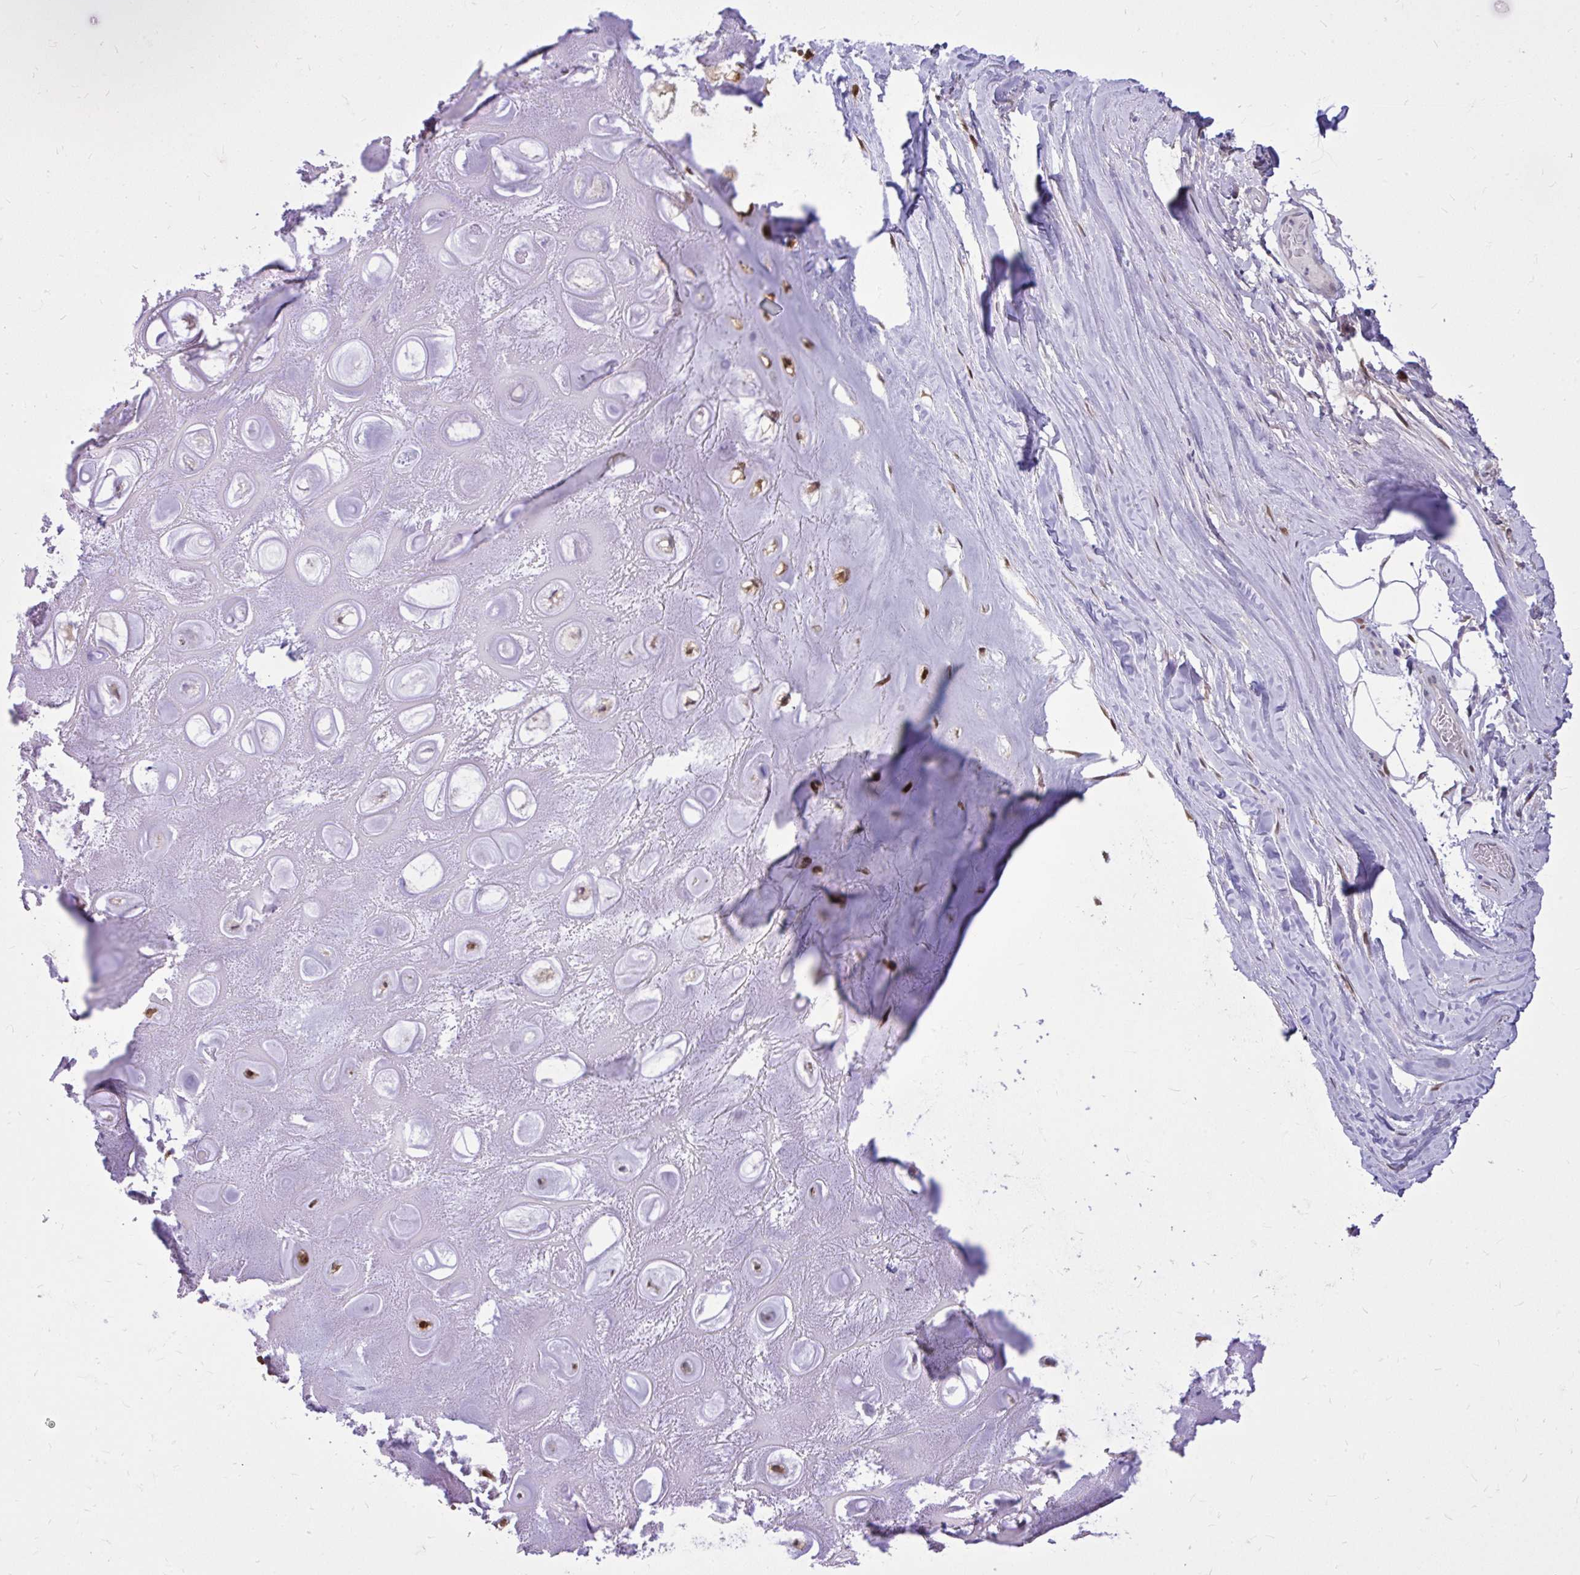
{"staining": {"intensity": "negative", "quantity": "none", "location": "none"}, "tissue": "adipose tissue", "cell_type": "Adipocytes", "image_type": "normal", "snomed": [{"axis": "morphology", "description": "Normal tissue, NOS"}, {"axis": "topography", "description": "Lymph node"}, {"axis": "topography", "description": "Cartilage tissue"}, {"axis": "topography", "description": "Nasopharynx"}], "caption": "IHC image of benign human adipose tissue stained for a protein (brown), which reveals no expression in adipocytes. (DAB IHC, high magnification).", "gene": "NNMT", "patient": {"sex": "male", "age": 63}}